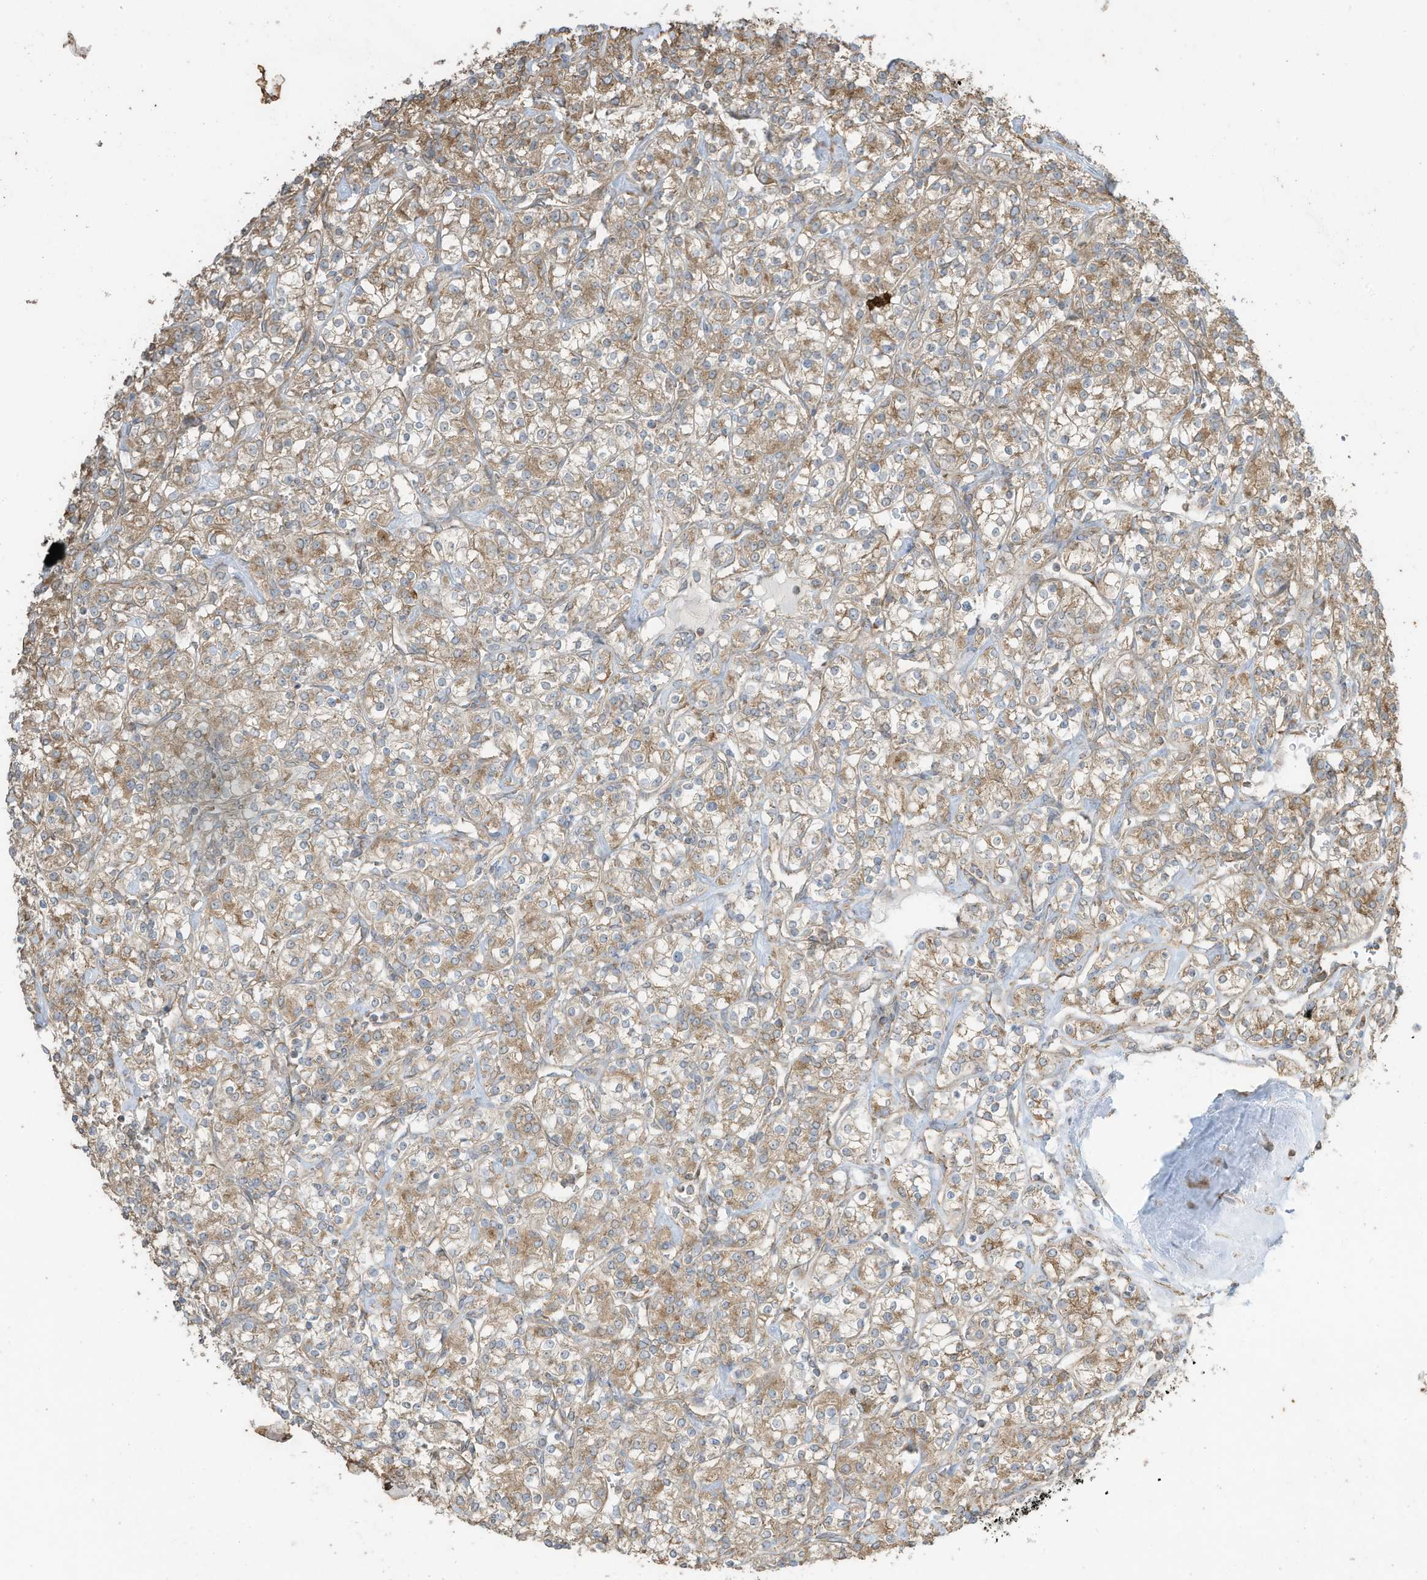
{"staining": {"intensity": "moderate", "quantity": "25%-75%", "location": "cytoplasmic/membranous"}, "tissue": "renal cancer", "cell_type": "Tumor cells", "image_type": "cancer", "snomed": [{"axis": "morphology", "description": "Adenocarcinoma, NOS"}, {"axis": "topography", "description": "Kidney"}], "caption": "A histopathology image of renal cancer stained for a protein reveals moderate cytoplasmic/membranous brown staining in tumor cells.", "gene": "CGAS", "patient": {"sex": "male", "age": 77}}